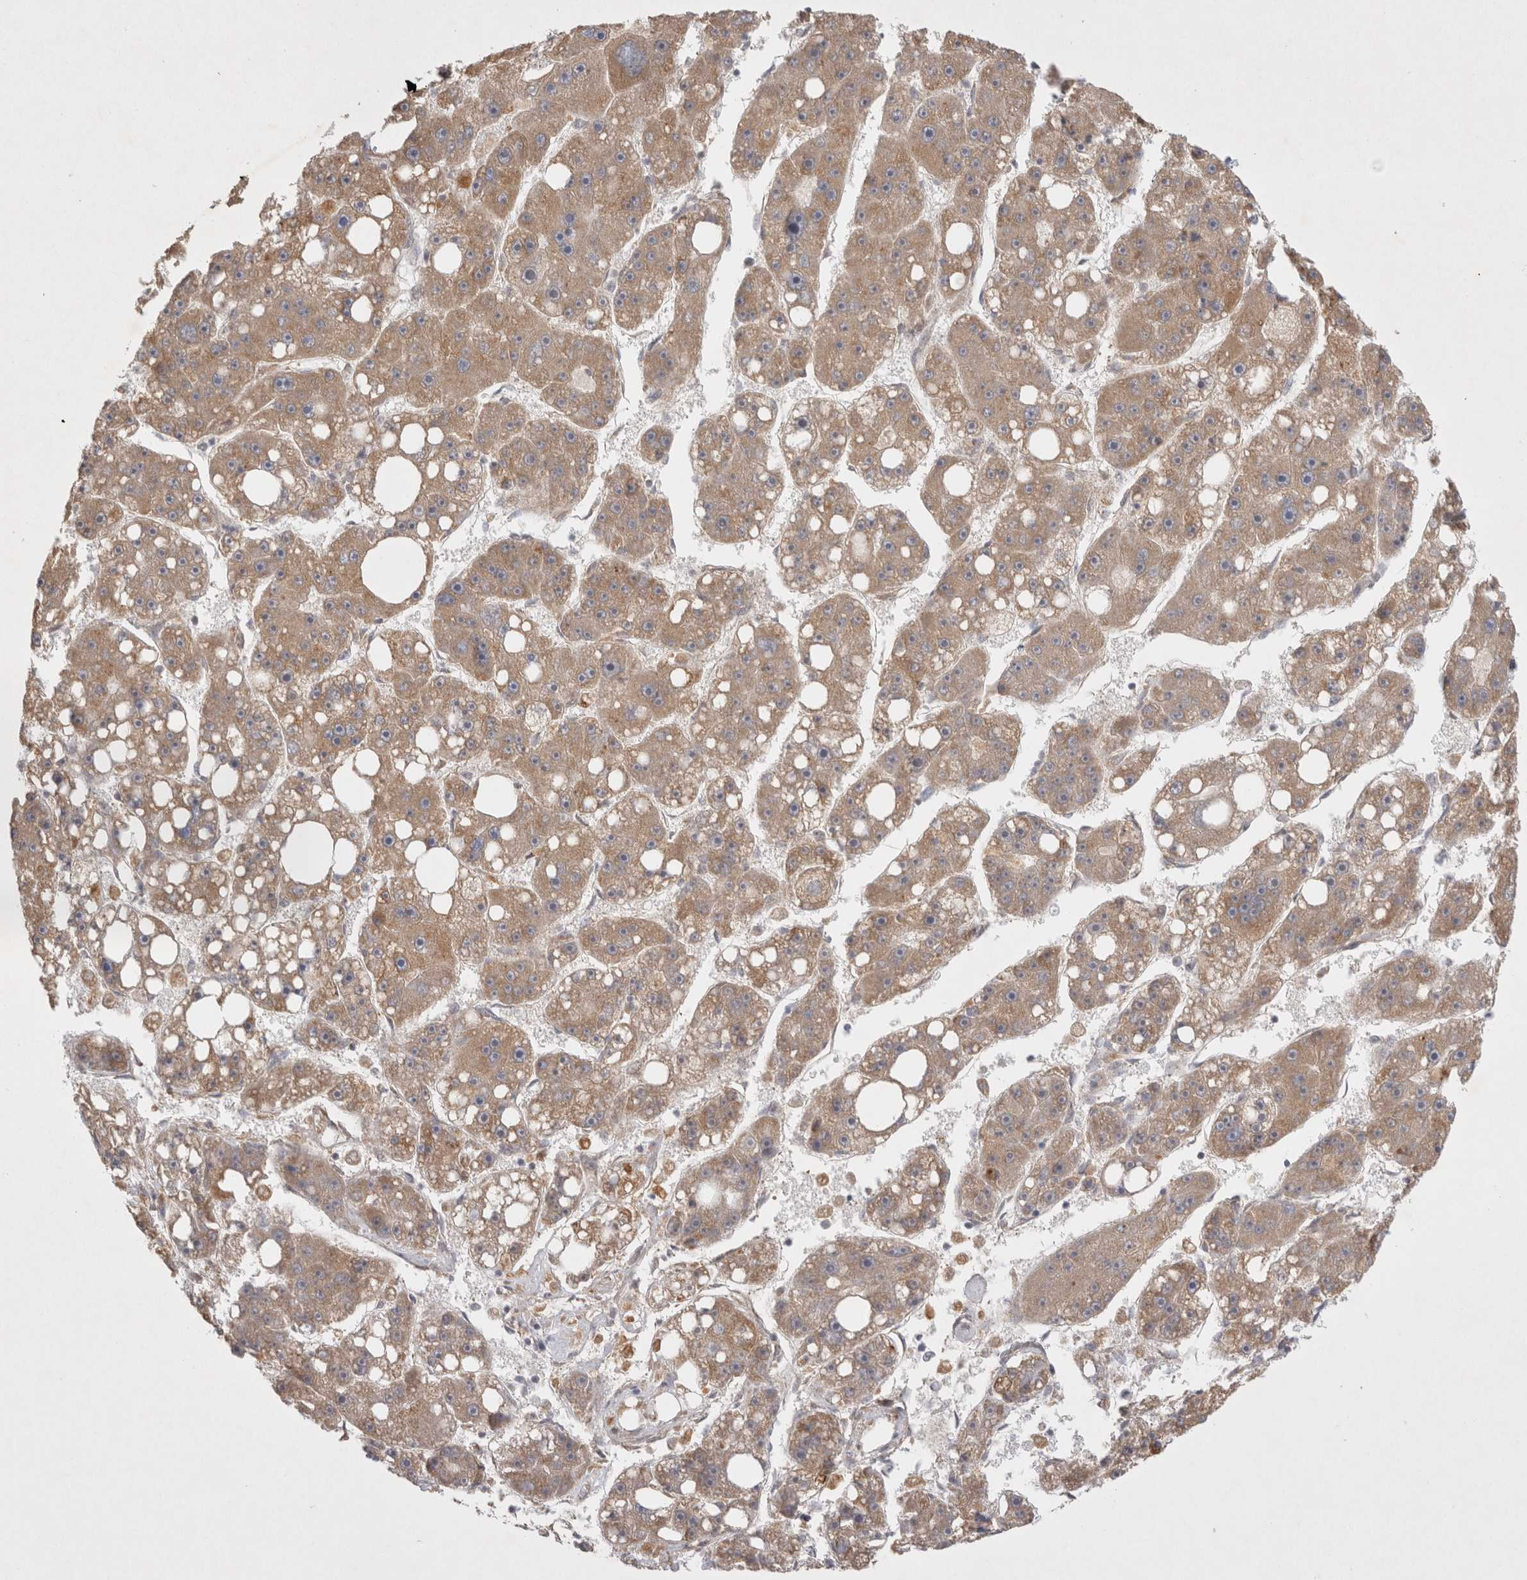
{"staining": {"intensity": "moderate", "quantity": ">75%", "location": "cytoplasmic/membranous"}, "tissue": "liver cancer", "cell_type": "Tumor cells", "image_type": "cancer", "snomed": [{"axis": "morphology", "description": "Carcinoma, Hepatocellular, NOS"}, {"axis": "topography", "description": "Liver"}], "caption": "There is medium levels of moderate cytoplasmic/membranous positivity in tumor cells of liver cancer, as demonstrated by immunohistochemical staining (brown color).", "gene": "NPC1", "patient": {"sex": "female", "age": 61}}